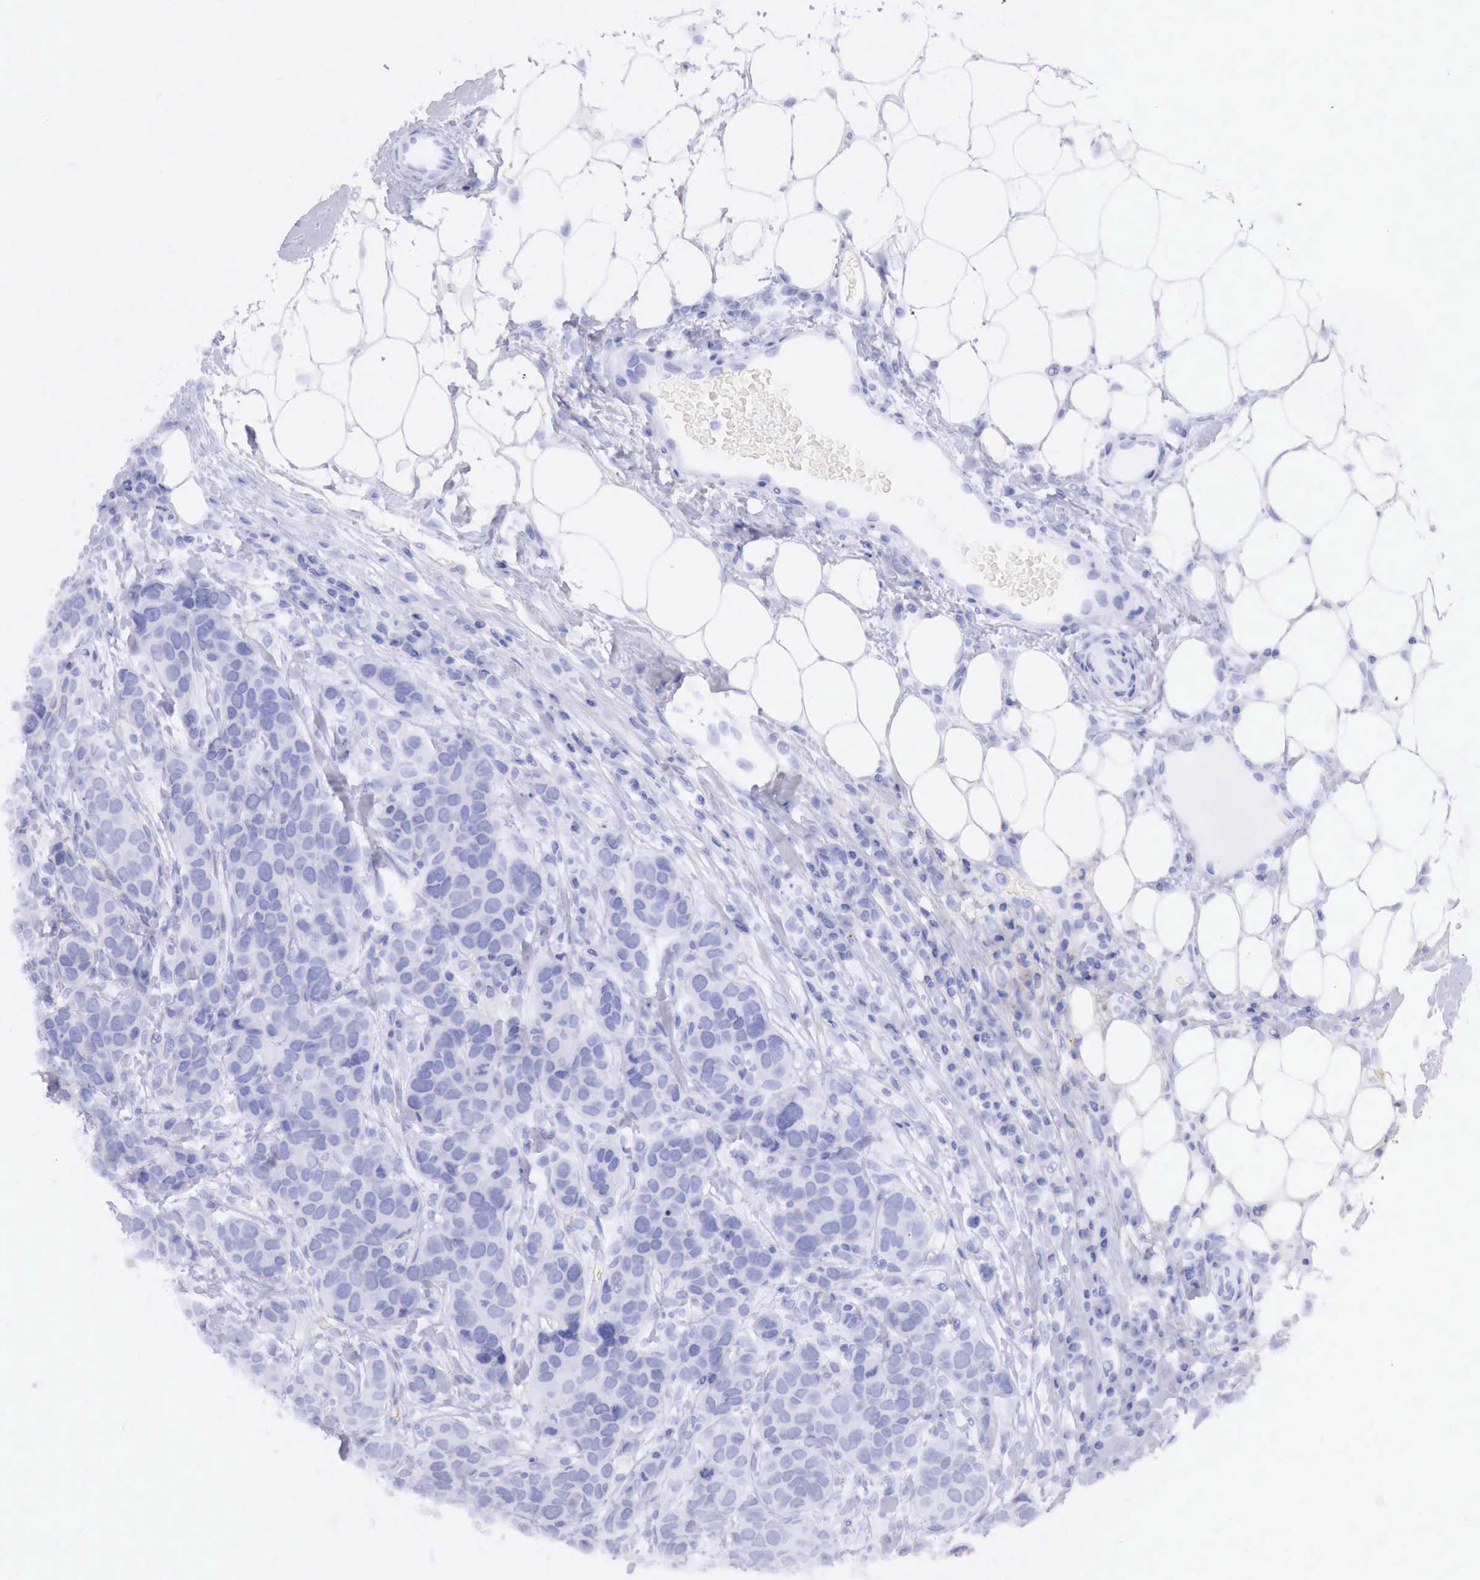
{"staining": {"intensity": "negative", "quantity": "none", "location": "none"}, "tissue": "breast cancer", "cell_type": "Tumor cells", "image_type": "cancer", "snomed": [{"axis": "morphology", "description": "Duct carcinoma"}, {"axis": "topography", "description": "Breast"}], "caption": "This is an IHC histopathology image of breast infiltrating ductal carcinoma. There is no staining in tumor cells.", "gene": "RDX", "patient": {"sex": "female", "age": 91}}